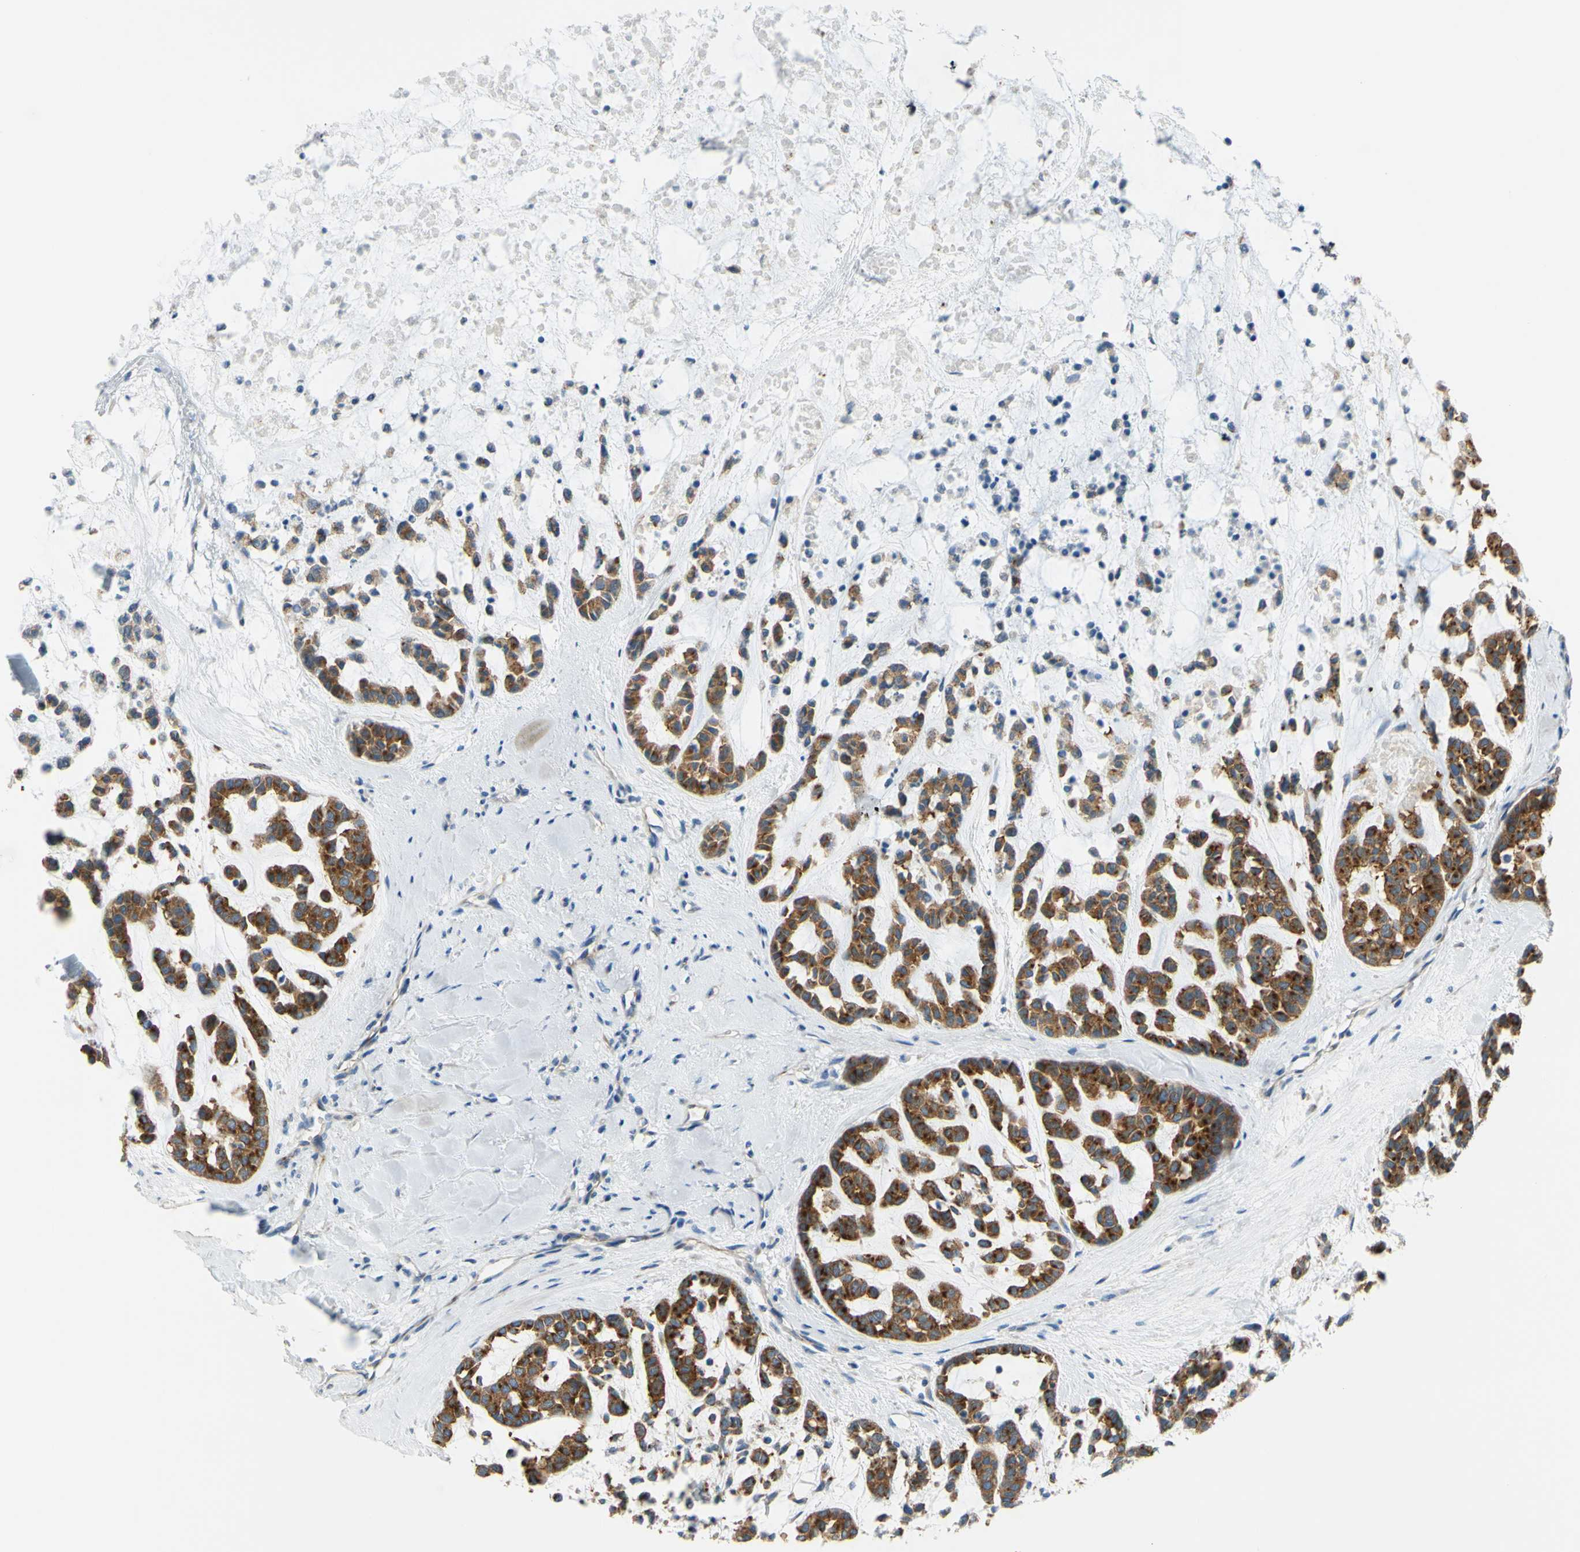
{"staining": {"intensity": "strong", "quantity": ">75%", "location": "cytoplasmic/membranous"}, "tissue": "head and neck cancer", "cell_type": "Tumor cells", "image_type": "cancer", "snomed": [{"axis": "morphology", "description": "Adenocarcinoma, NOS"}, {"axis": "morphology", "description": "Adenoma, NOS"}, {"axis": "topography", "description": "Head-Neck"}], "caption": "DAB immunohistochemical staining of human head and neck cancer (adenocarcinoma) shows strong cytoplasmic/membranous protein expression in approximately >75% of tumor cells. The staining is performed using DAB brown chromogen to label protein expression. The nuclei are counter-stained blue using hematoxylin.", "gene": "FRMD4B", "patient": {"sex": "female", "age": 55}}